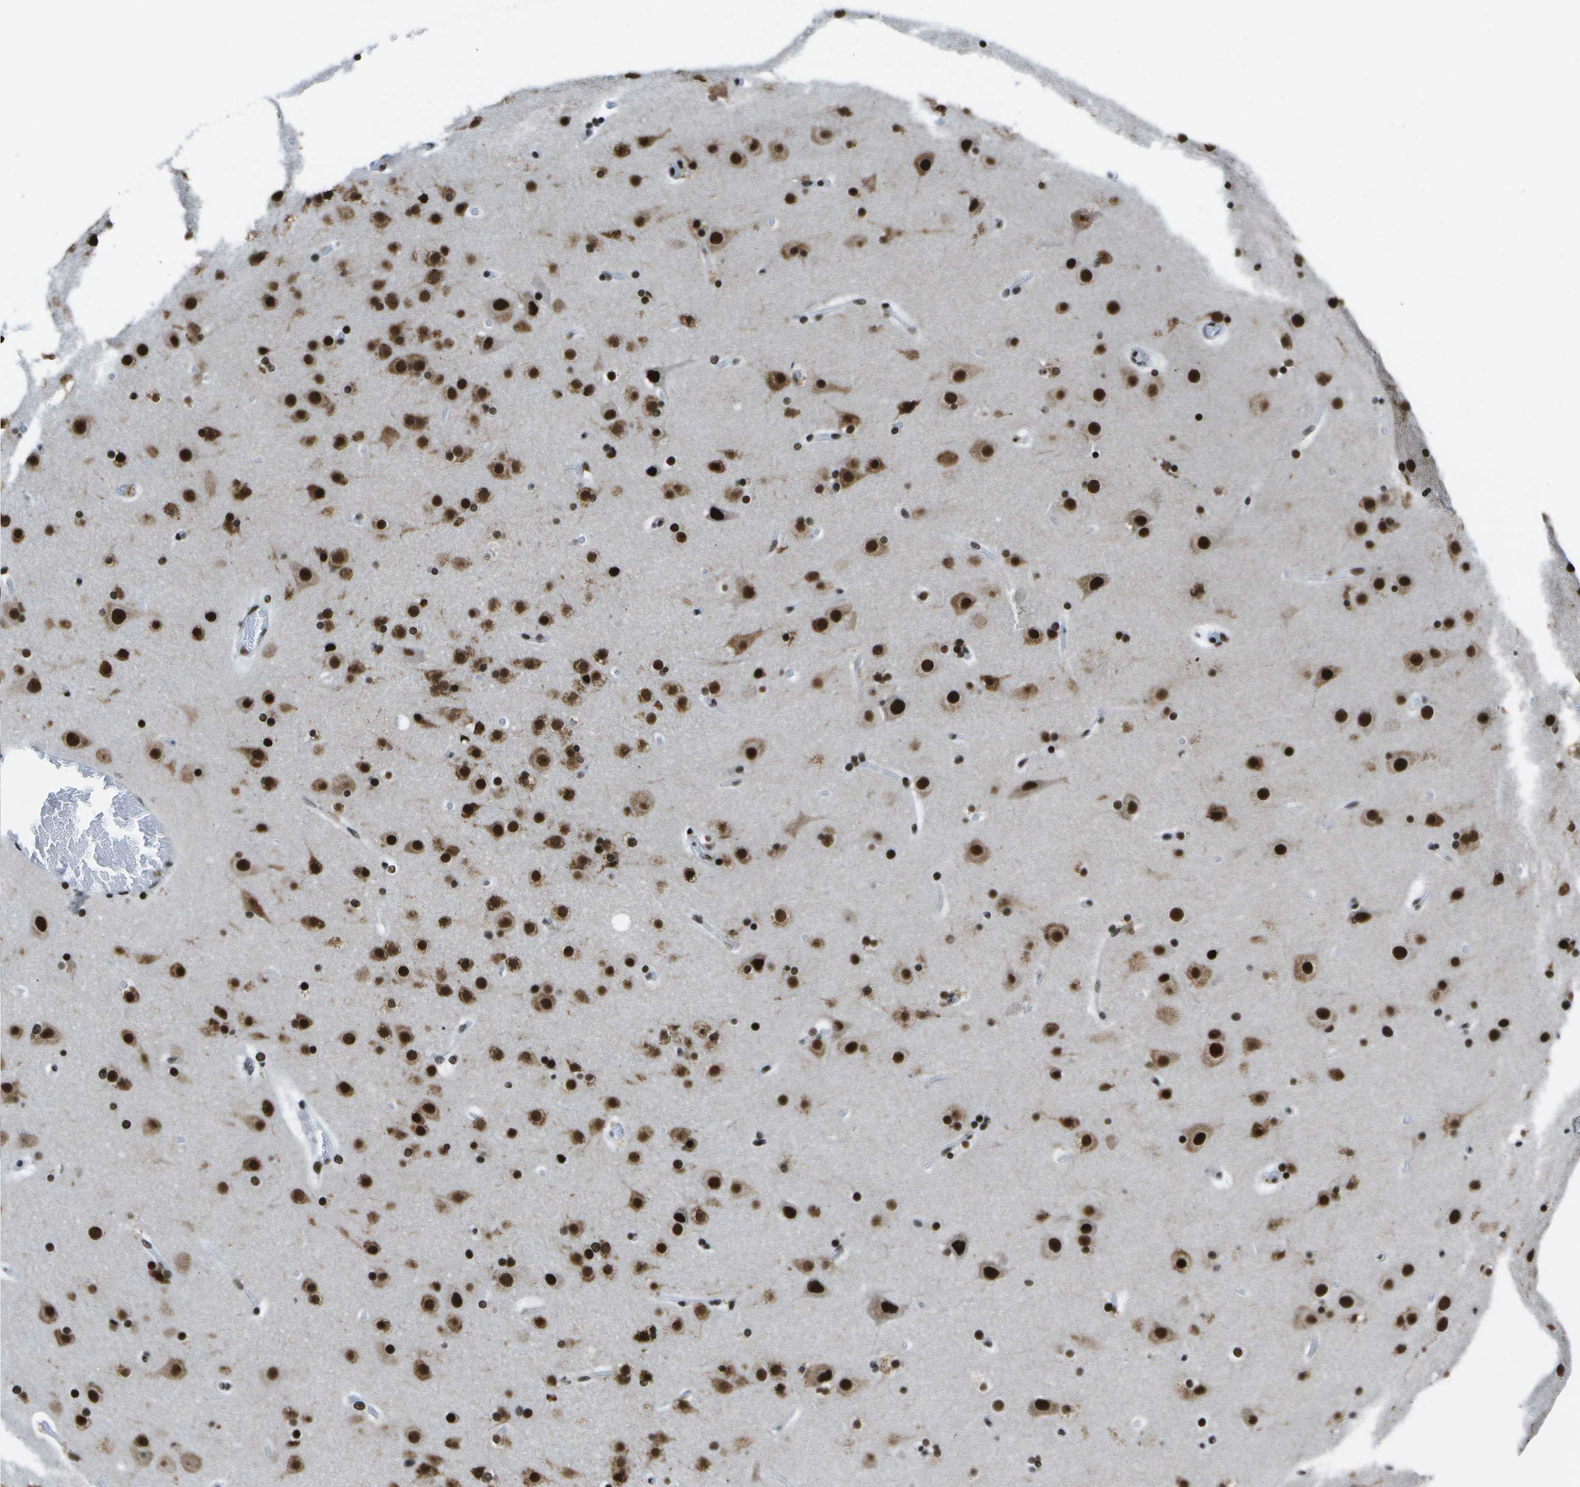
{"staining": {"intensity": "moderate", "quantity": "25%-75%", "location": "nuclear"}, "tissue": "cerebral cortex", "cell_type": "Endothelial cells", "image_type": "normal", "snomed": [{"axis": "morphology", "description": "Normal tissue, NOS"}, {"axis": "topography", "description": "Cerebral cortex"}], "caption": "Immunohistochemistry (DAB (3,3'-diaminobenzidine)) staining of unremarkable cerebral cortex shows moderate nuclear protein positivity in approximately 25%-75% of endothelial cells.", "gene": "NSRP1", "patient": {"sex": "male", "age": 57}}